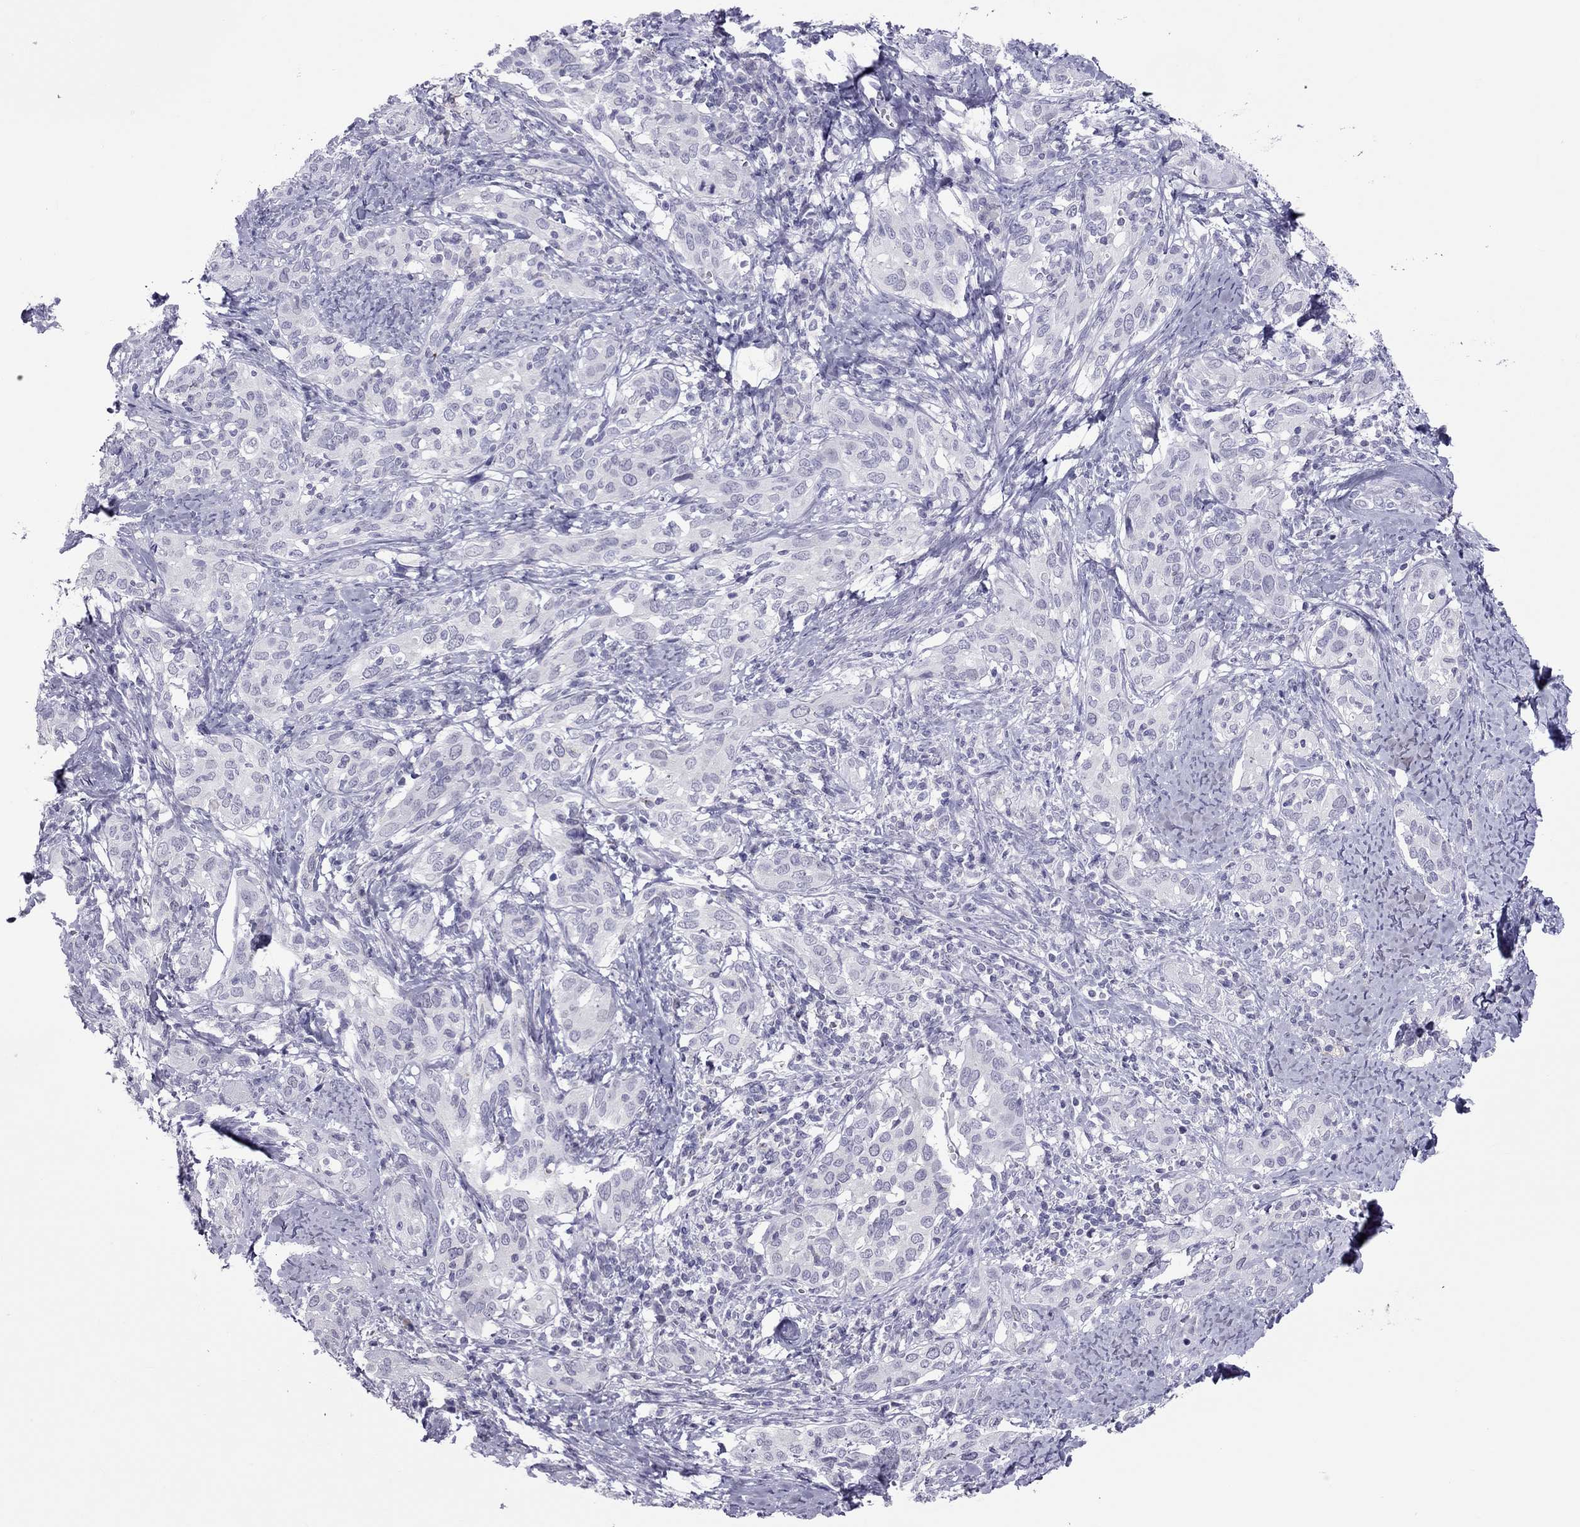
{"staining": {"intensity": "negative", "quantity": "none", "location": "none"}, "tissue": "cervical cancer", "cell_type": "Tumor cells", "image_type": "cancer", "snomed": [{"axis": "morphology", "description": "Squamous cell carcinoma, NOS"}, {"axis": "topography", "description": "Cervix"}], "caption": "Cervical squamous cell carcinoma was stained to show a protein in brown. There is no significant positivity in tumor cells. (DAB (3,3'-diaminobenzidine) immunohistochemistry, high magnification).", "gene": "TEX14", "patient": {"sex": "female", "age": 51}}